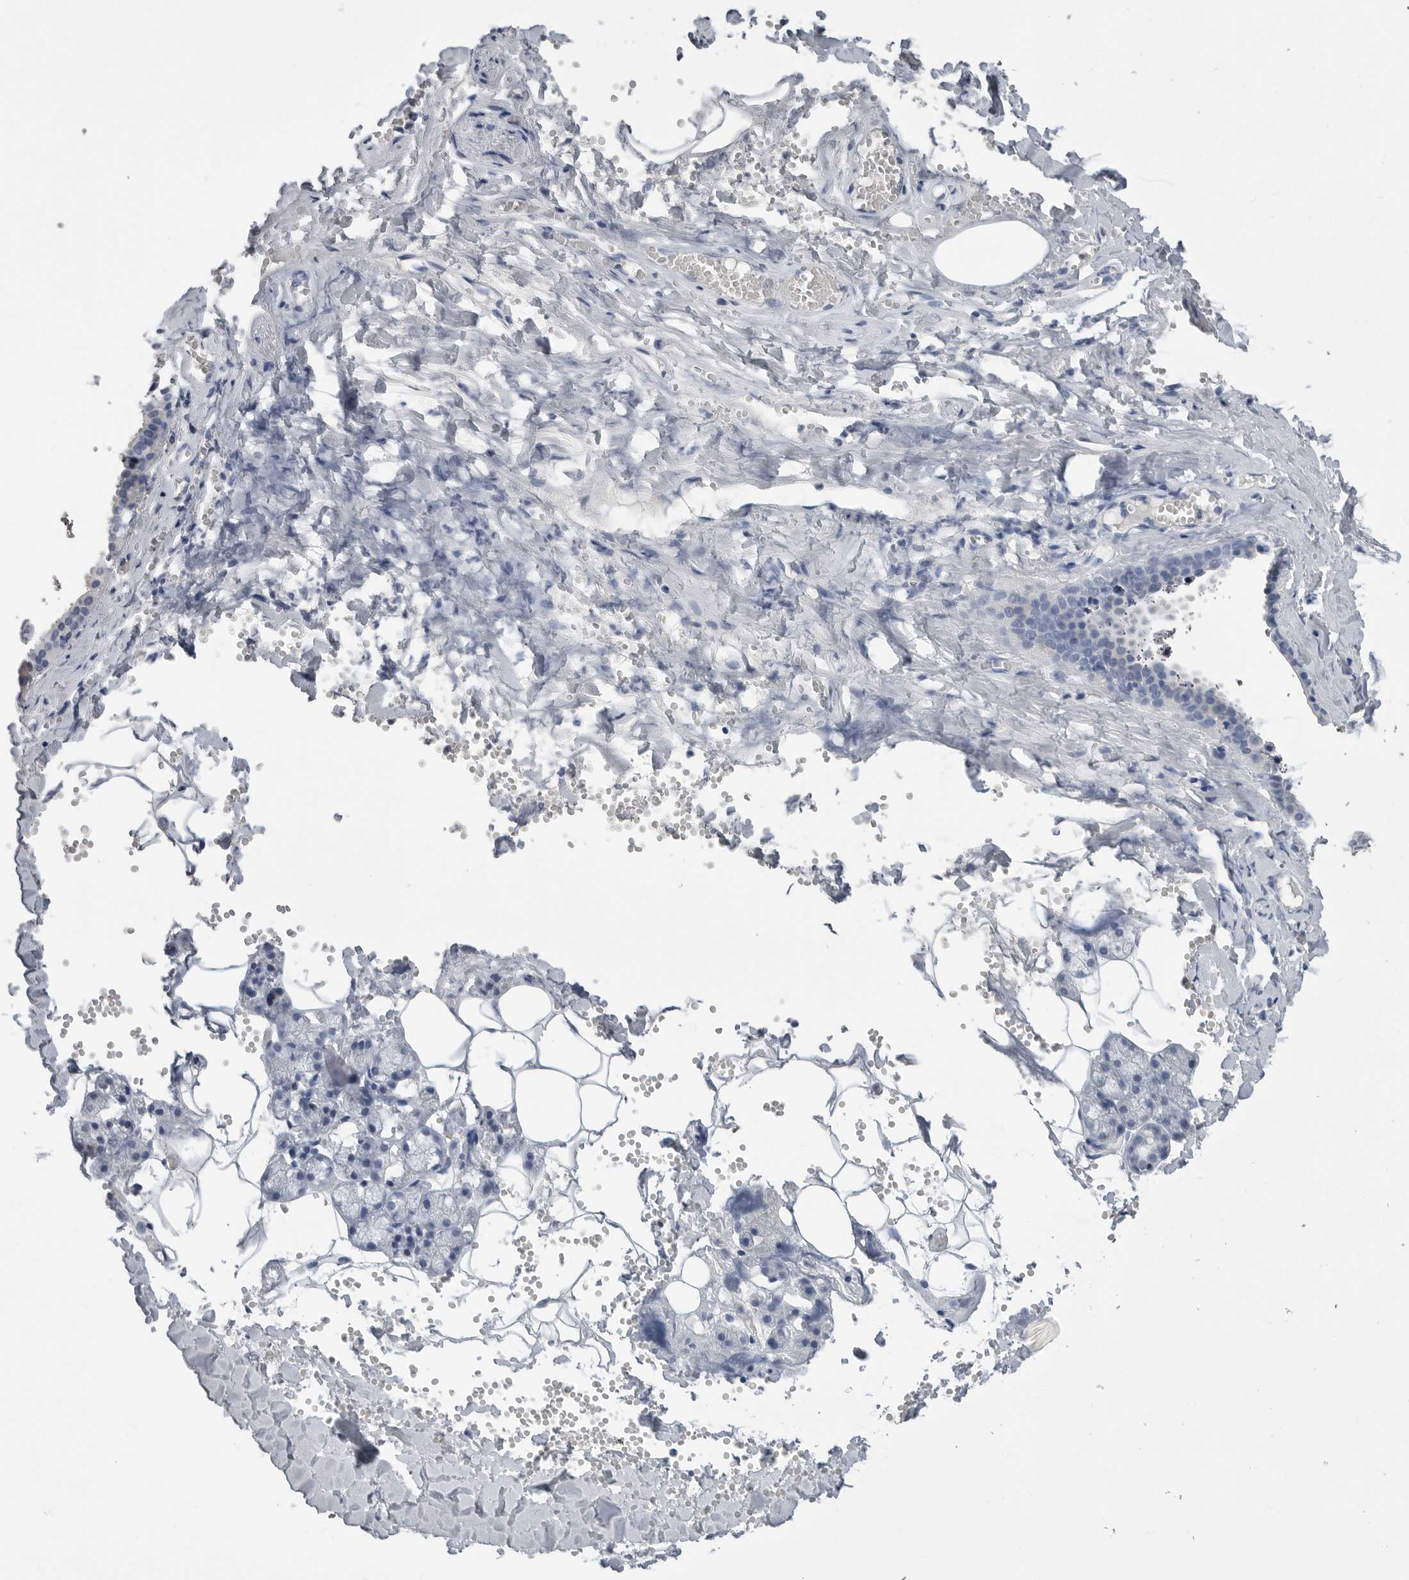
{"staining": {"intensity": "negative", "quantity": "none", "location": "none"}, "tissue": "salivary gland", "cell_type": "Glandular cells", "image_type": "normal", "snomed": [{"axis": "morphology", "description": "Normal tissue, NOS"}, {"axis": "topography", "description": "Salivary gland"}], "caption": "High power microscopy photomicrograph of an immunohistochemistry (IHC) histopathology image of unremarkable salivary gland, revealing no significant expression in glandular cells. (DAB (3,3'-diaminobenzidine) immunohistochemistry (IHC) with hematoxylin counter stain).", "gene": "FABP6", "patient": {"sex": "male", "age": 62}}